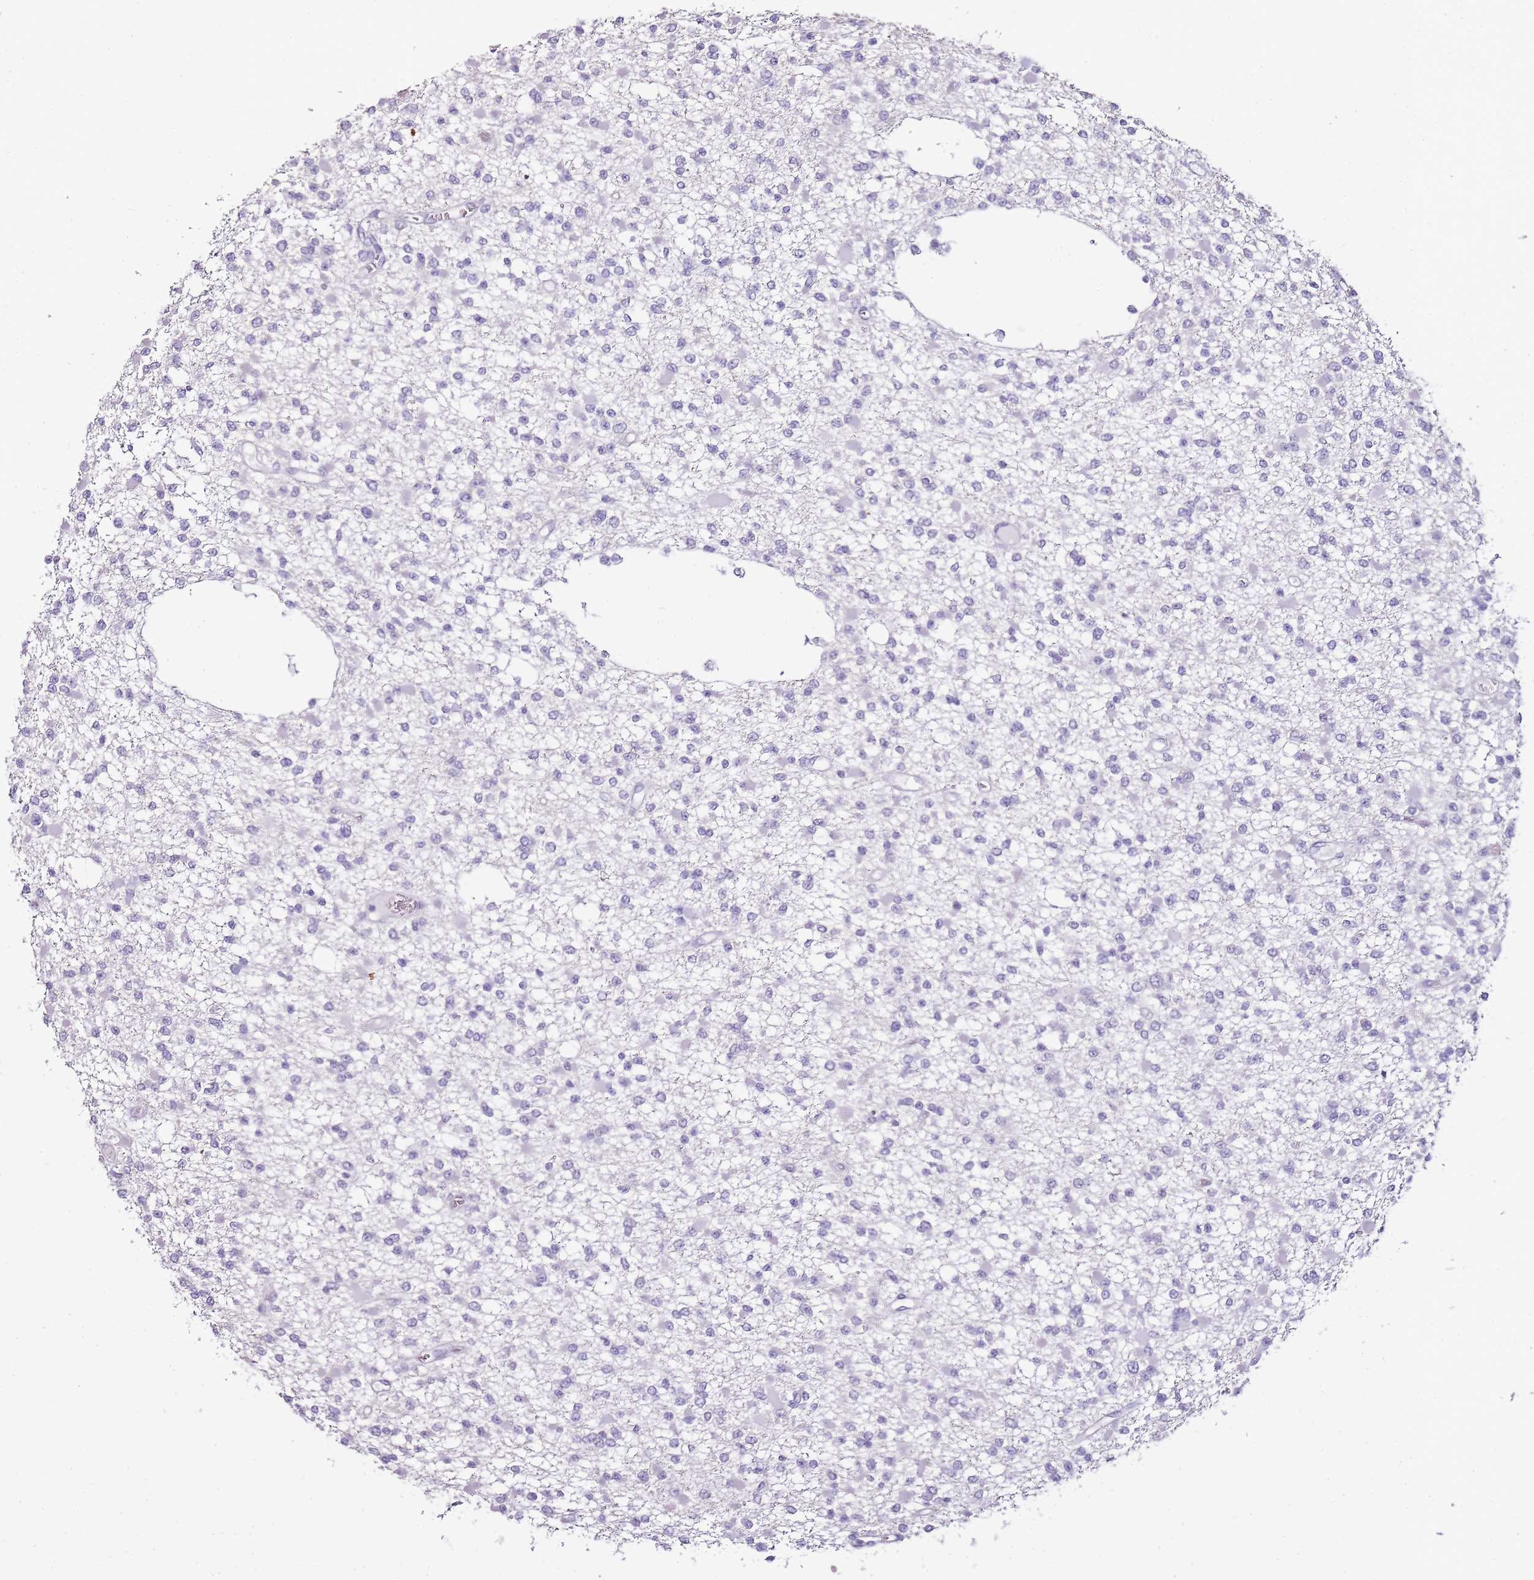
{"staining": {"intensity": "negative", "quantity": "none", "location": "none"}, "tissue": "glioma", "cell_type": "Tumor cells", "image_type": "cancer", "snomed": [{"axis": "morphology", "description": "Glioma, malignant, Low grade"}, {"axis": "topography", "description": "Brain"}], "caption": "Human low-grade glioma (malignant) stained for a protein using immunohistochemistry (IHC) reveals no expression in tumor cells.", "gene": "ZBP1", "patient": {"sex": "female", "age": 22}}